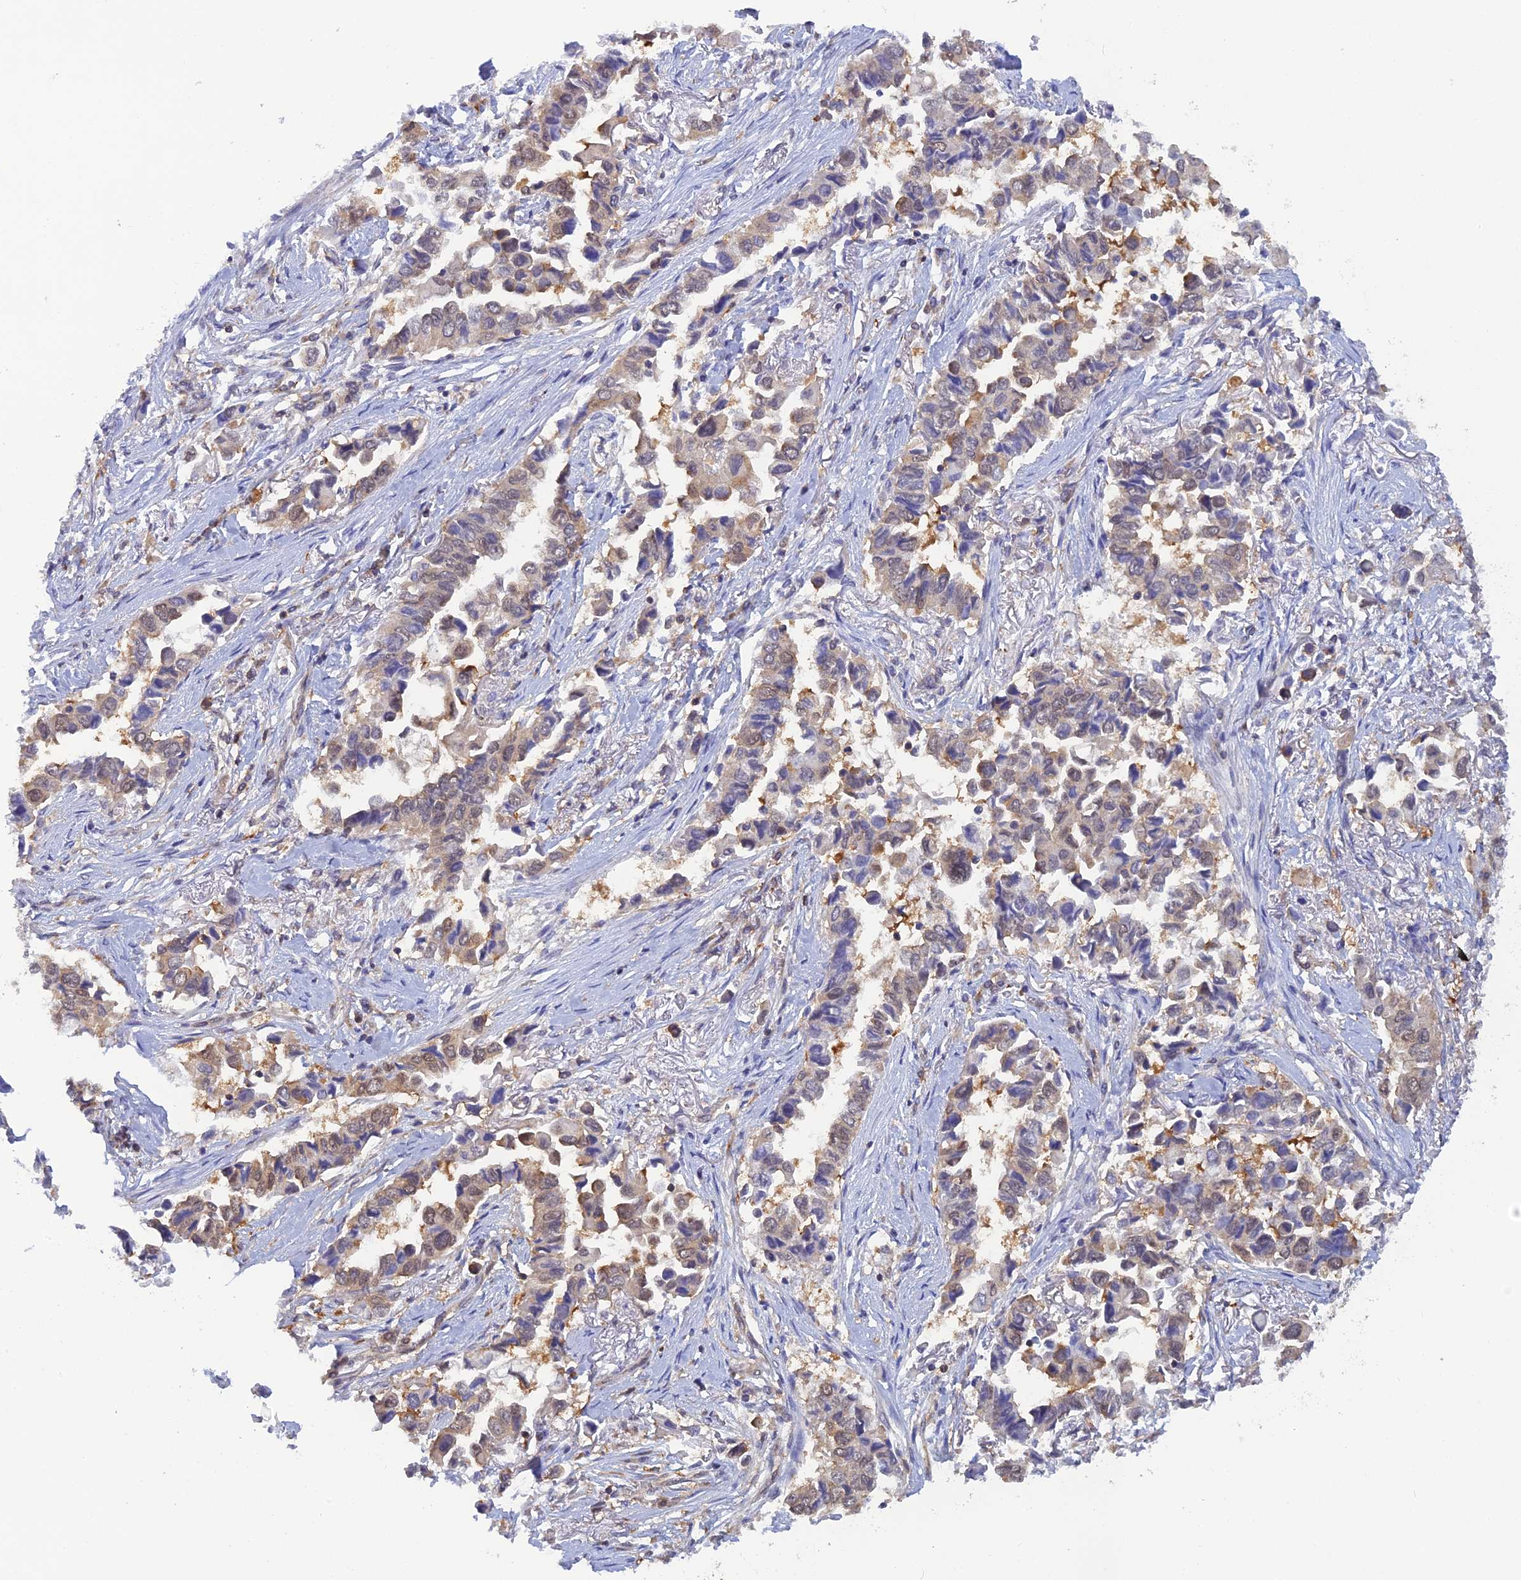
{"staining": {"intensity": "moderate", "quantity": "25%-75%", "location": "nuclear"}, "tissue": "lung cancer", "cell_type": "Tumor cells", "image_type": "cancer", "snomed": [{"axis": "morphology", "description": "Adenocarcinoma, NOS"}, {"axis": "topography", "description": "Lung"}], "caption": "IHC (DAB (3,3'-diaminobenzidine)) staining of adenocarcinoma (lung) exhibits moderate nuclear protein positivity in about 25%-75% of tumor cells.", "gene": "HINT1", "patient": {"sex": "female", "age": 76}}